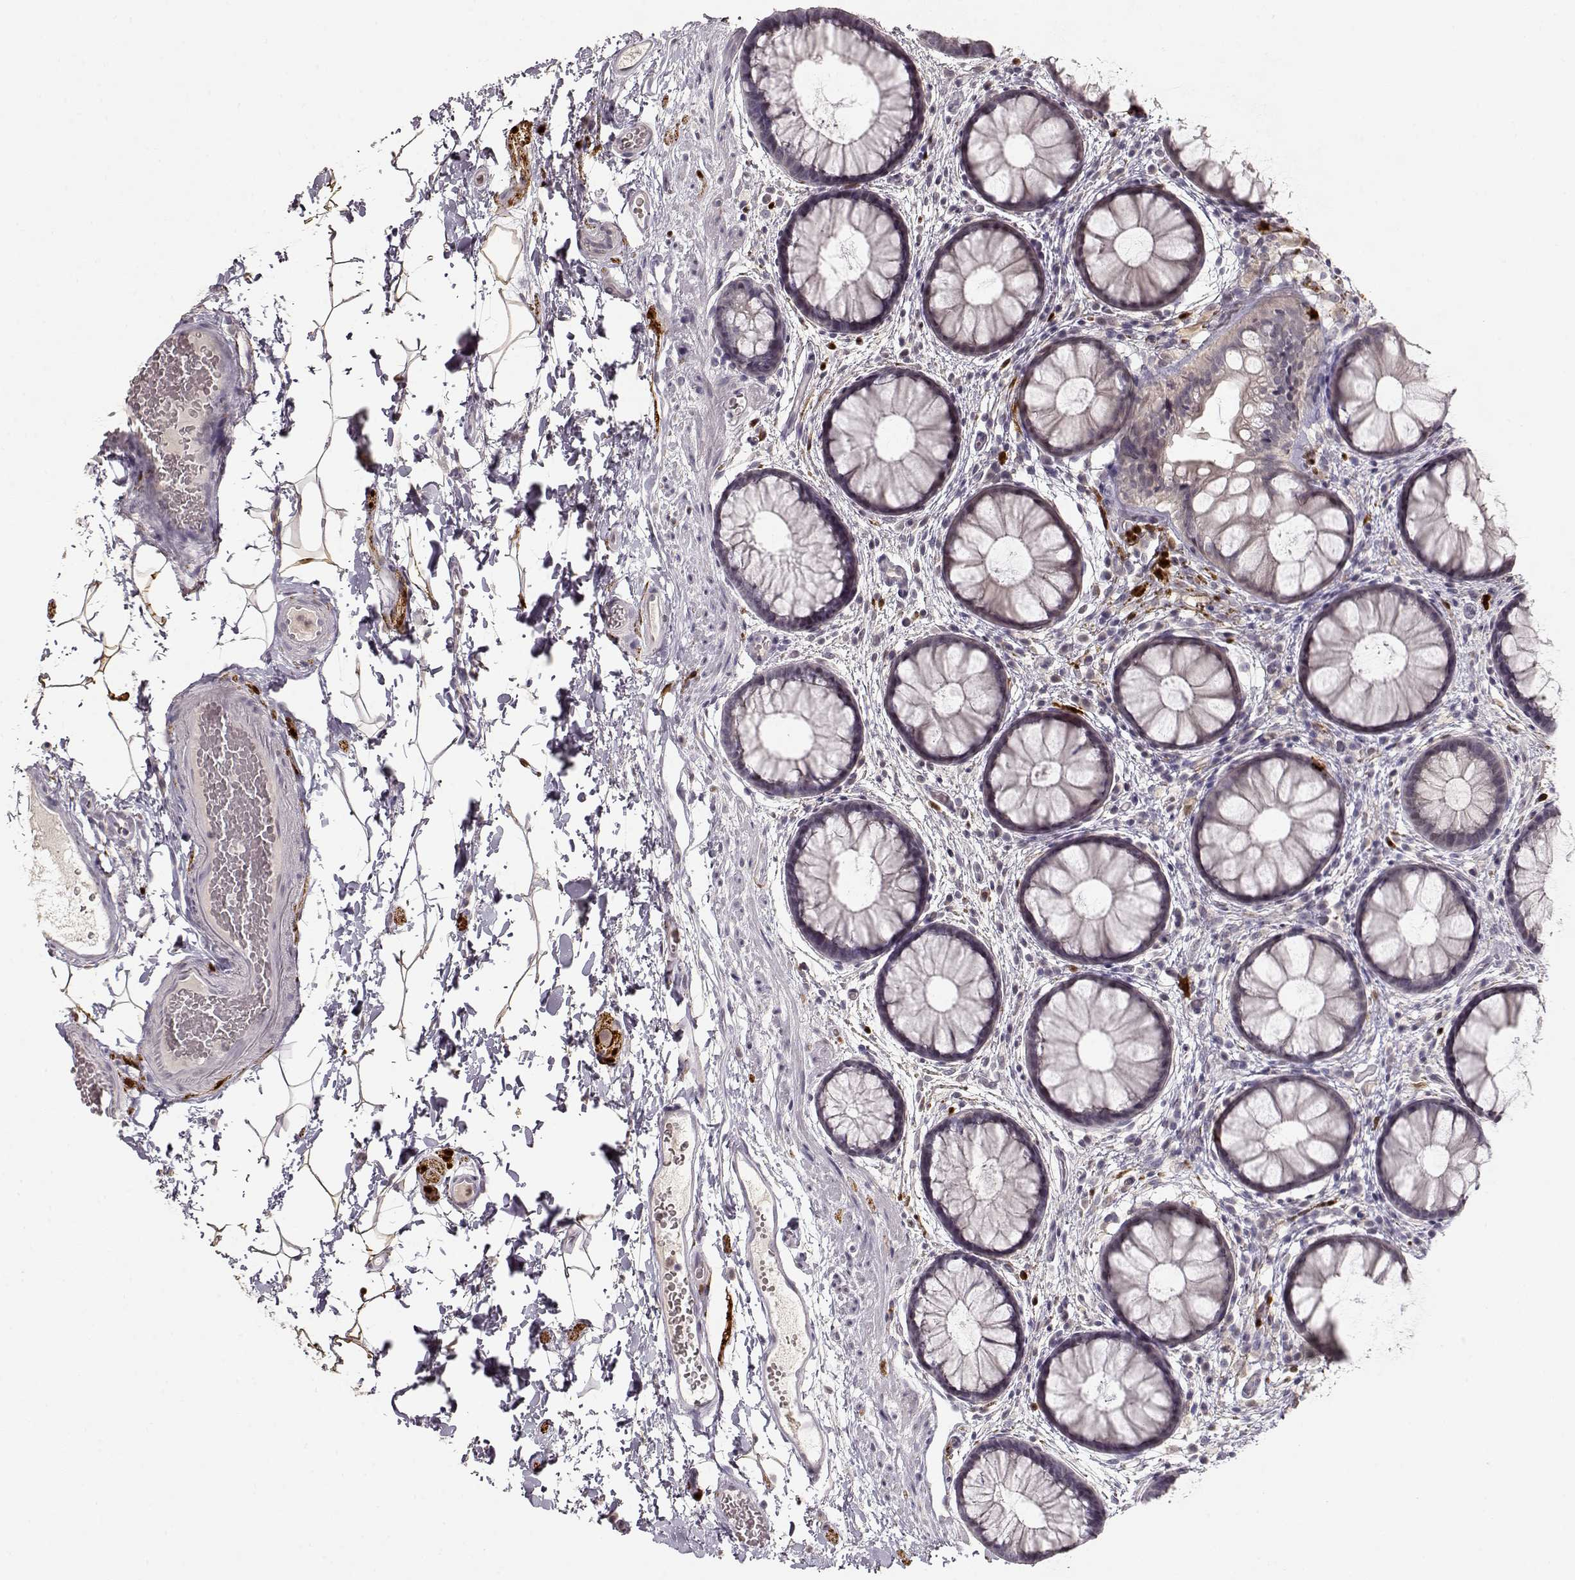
{"staining": {"intensity": "negative", "quantity": "none", "location": "none"}, "tissue": "rectum", "cell_type": "Glandular cells", "image_type": "normal", "snomed": [{"axis": "morphology", "description": "Normal tissue, NOS"}, {"axis": "topography", "description": "Rectum"}], "caption": "IHC photomicrograph of unremarkable rectum: human rectum stained with DAB reveals no significant protein positivity in glandular cells.", "gene": "S100B", "patient": {"sex": "female", "age": 62}}